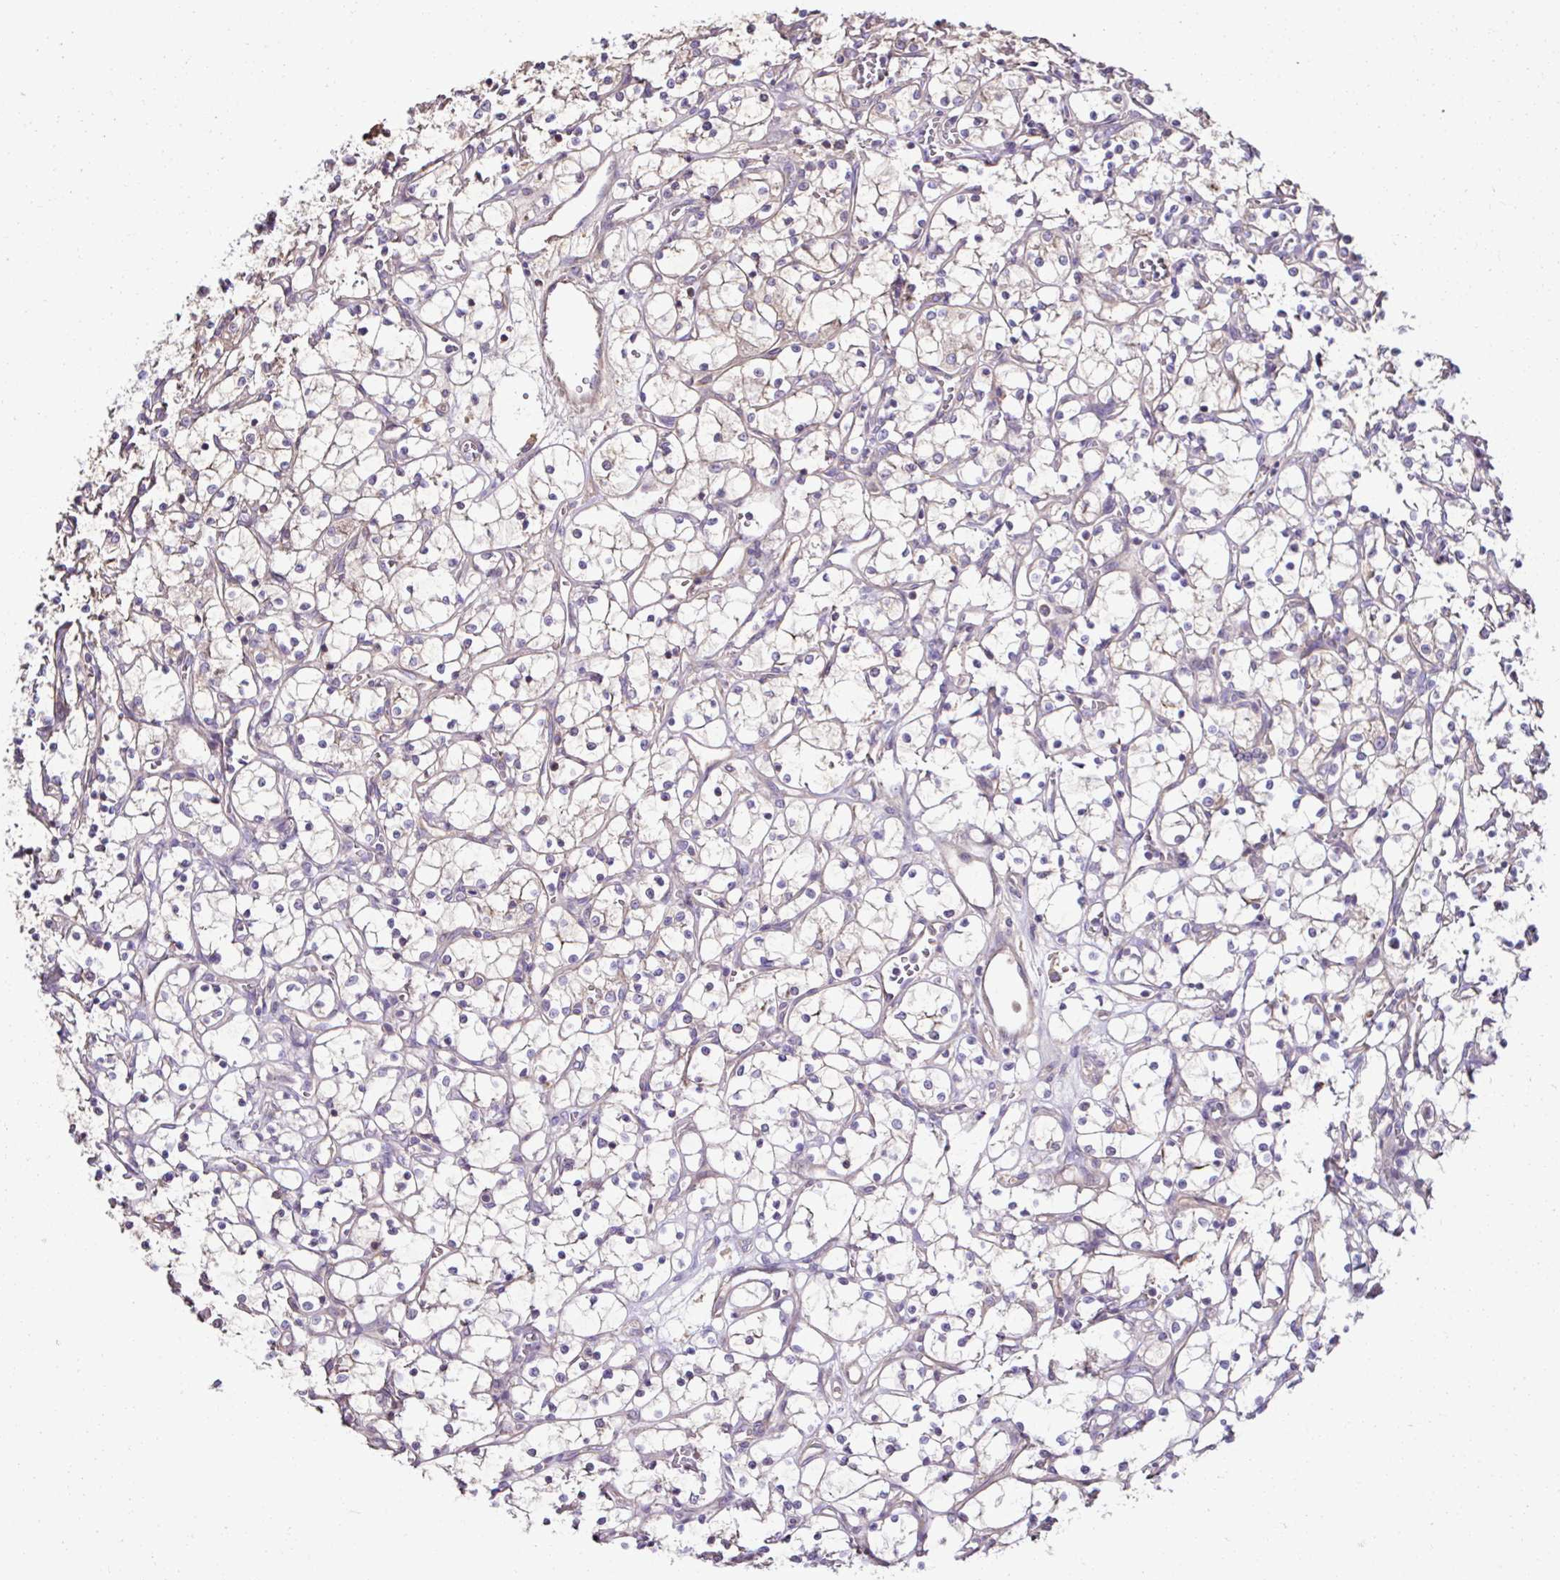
{"staining": {"intensity": "negative", "quantity": "none", "location": "none"}, "tissue": "renal cancer", "cell_type": "Tumor cells", "image_type": "cancer", "snomed": [{"axis": "morphology", "description": "Adenocarcinoma, NOS"}, {"axis": "topography", "description": "Kidney"}], "caption": "Tumor cells are negative for brown protein staining in adenocarcinoma (renal). The staining was performed using DAB (3,3'-diaminobenzidine) to visualize the protein expression in brown, while the nuclei were stained in blue with hematoxylin (Magnification: 20x).", "gene": "CCDC85C", "patient": {"sex": "female", "age": 69}}